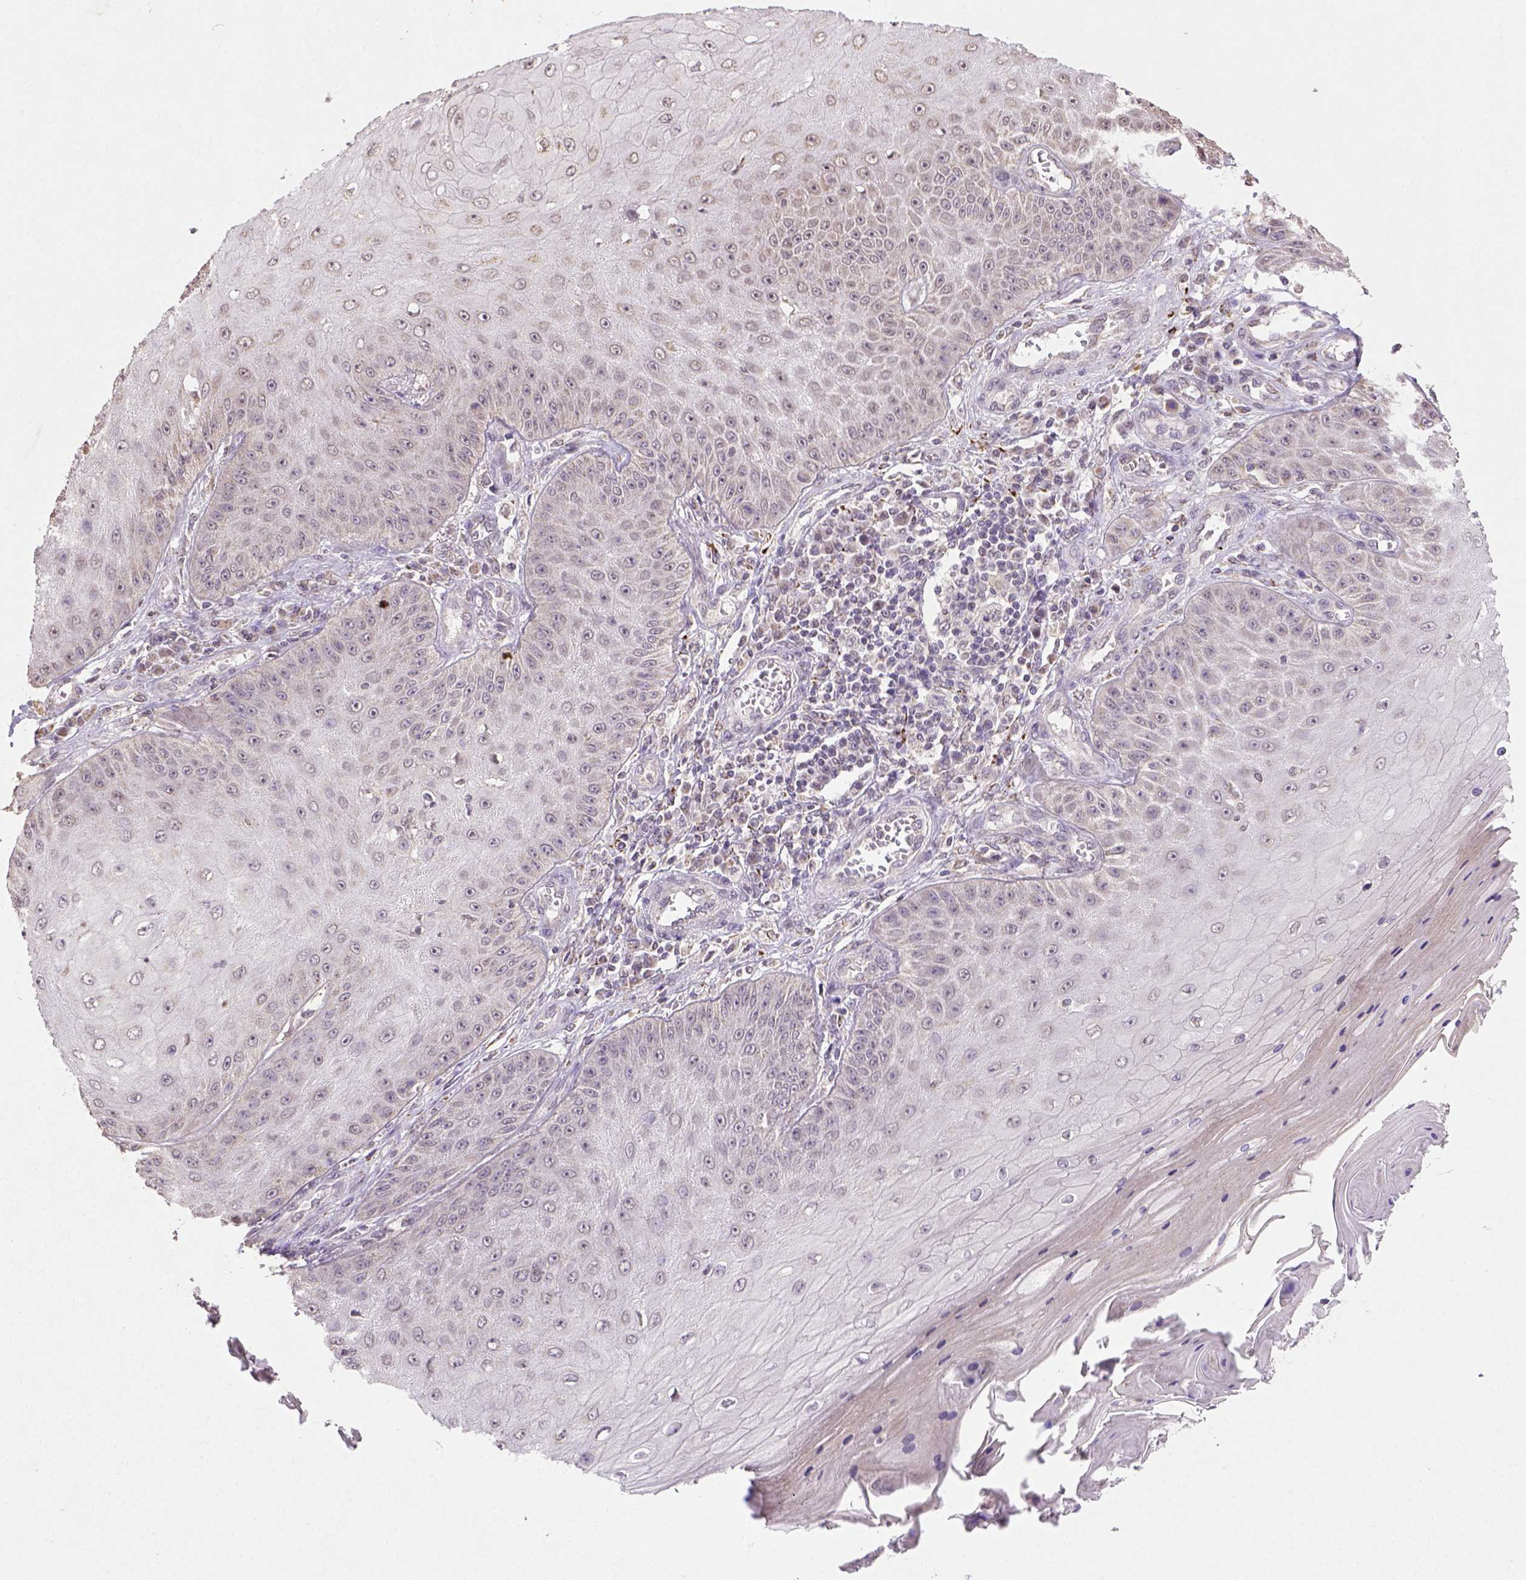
{"staining": {"intensity": "negative", "quantity": "none", "location": "none"}, "tissue": "skin cancer", "cell_type": "Tumor cells", "image_type": "cancer", "snomed": [{"axis": "morphology", "description": "Squamous cell carcinoma, NOS"}, {"axis": "topography", "description": "Skin"}], "caption": "DAB (3,3'-diaminobenzidine) immunohistochemical staining of human skin cancer demonstrates no significant staining in tumor cells. Nuclei are stained in blue.", "gene": "NUDT10", "patient": {"sex": "male", "age": 70}}